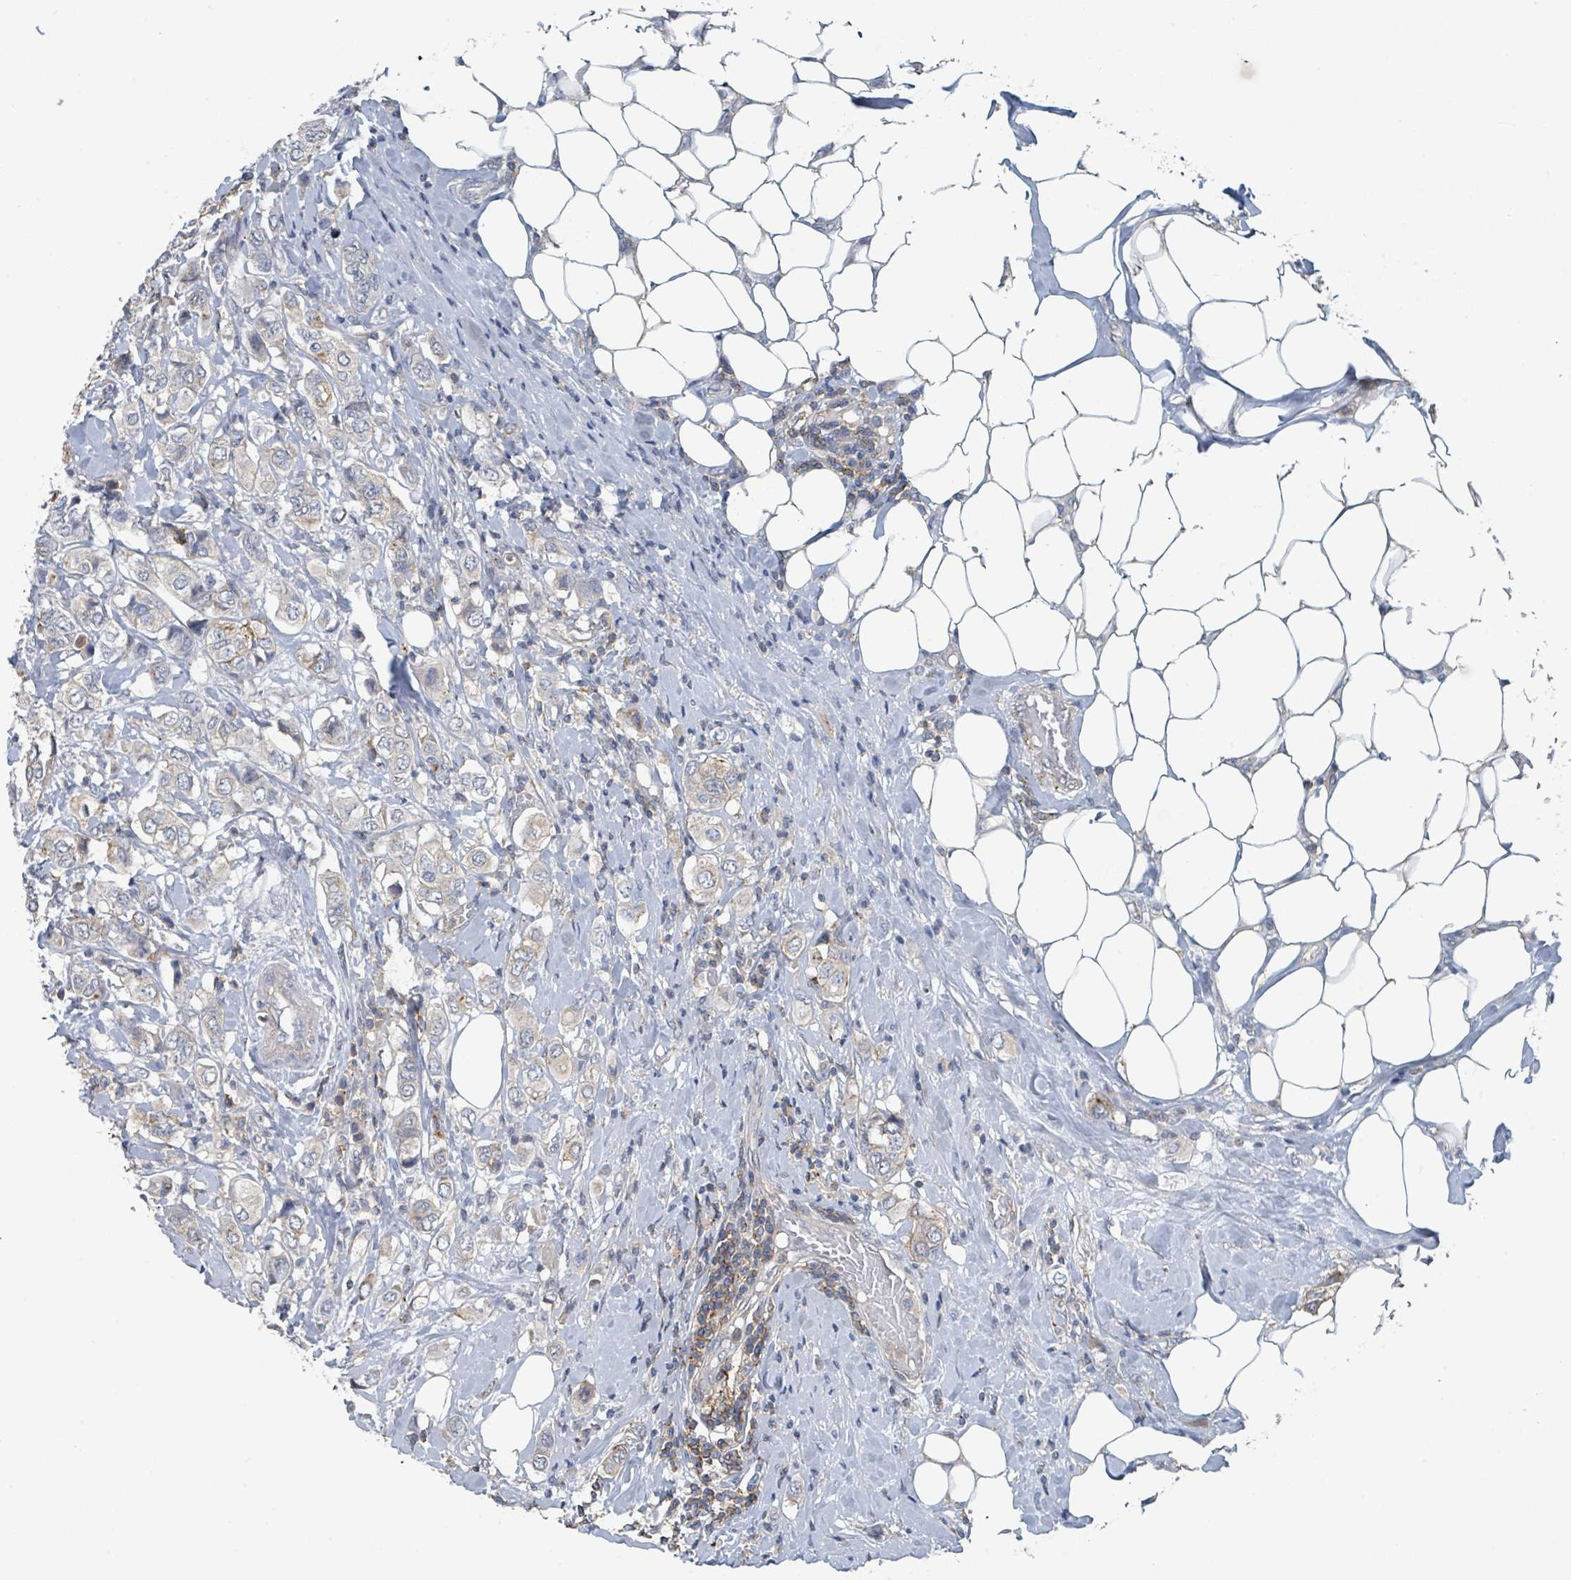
{"staining": {"intensity": "moderate", "quantity": "<25%", "location": "cytoplasmic/membranous"}, "tissue": "breast cancer", "cell_type": "Tumor cells", "image_type": "cancer", "snomed": [{"axis": "morphology", "description": "Lobular carcinoma"}, {"axis": "topography", "description": "Breast"}], "caption": "An image of human breast lobular carcinoma stained for a protein exhibits moderate cytoplasmic/membranous brown staining in tumor cells. The protein of interest is shown in brown color, while the nuclei are stained blue.", "gene": "LRRC42", "patient": {"sex": "female", "age": 51}}